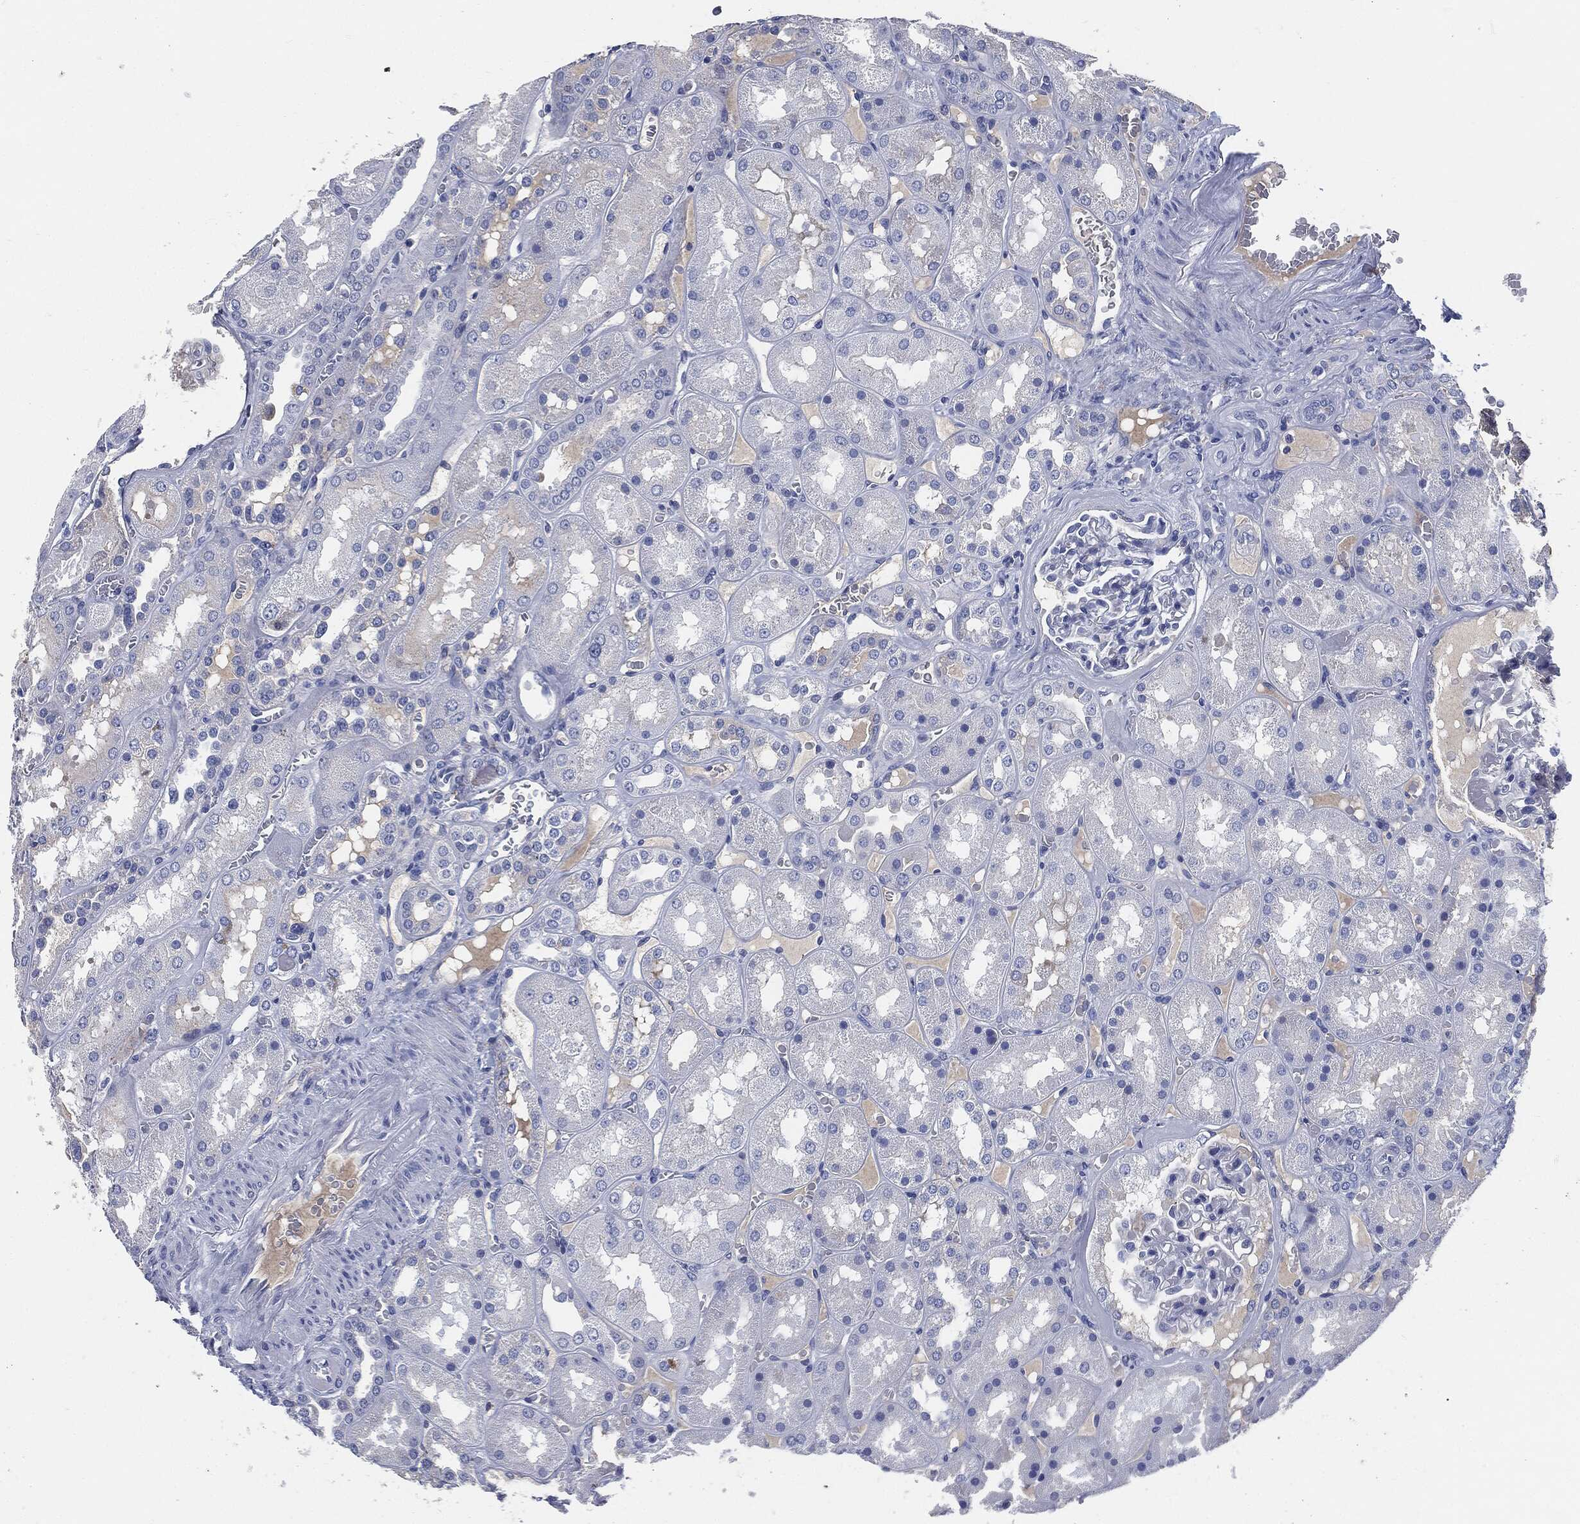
{"staining": {"intensity": "negative", "quantity": "none", "location": "none"}, "tissue": "kidney", "cell_type": "Cells in glomeruli", "image_type": "normal", "snomed": [{"axis": "morphology", "description": "Normal tissue, NOS"}, {"axis": "topography", "description": "Kidney"}], "caption": "Kidney stained for a protein using immunohistochemistry (IHC) reveals no expression cells in glomeruli.", "gene": "CD27", "patient": {"sex": "male", "age": 73}}